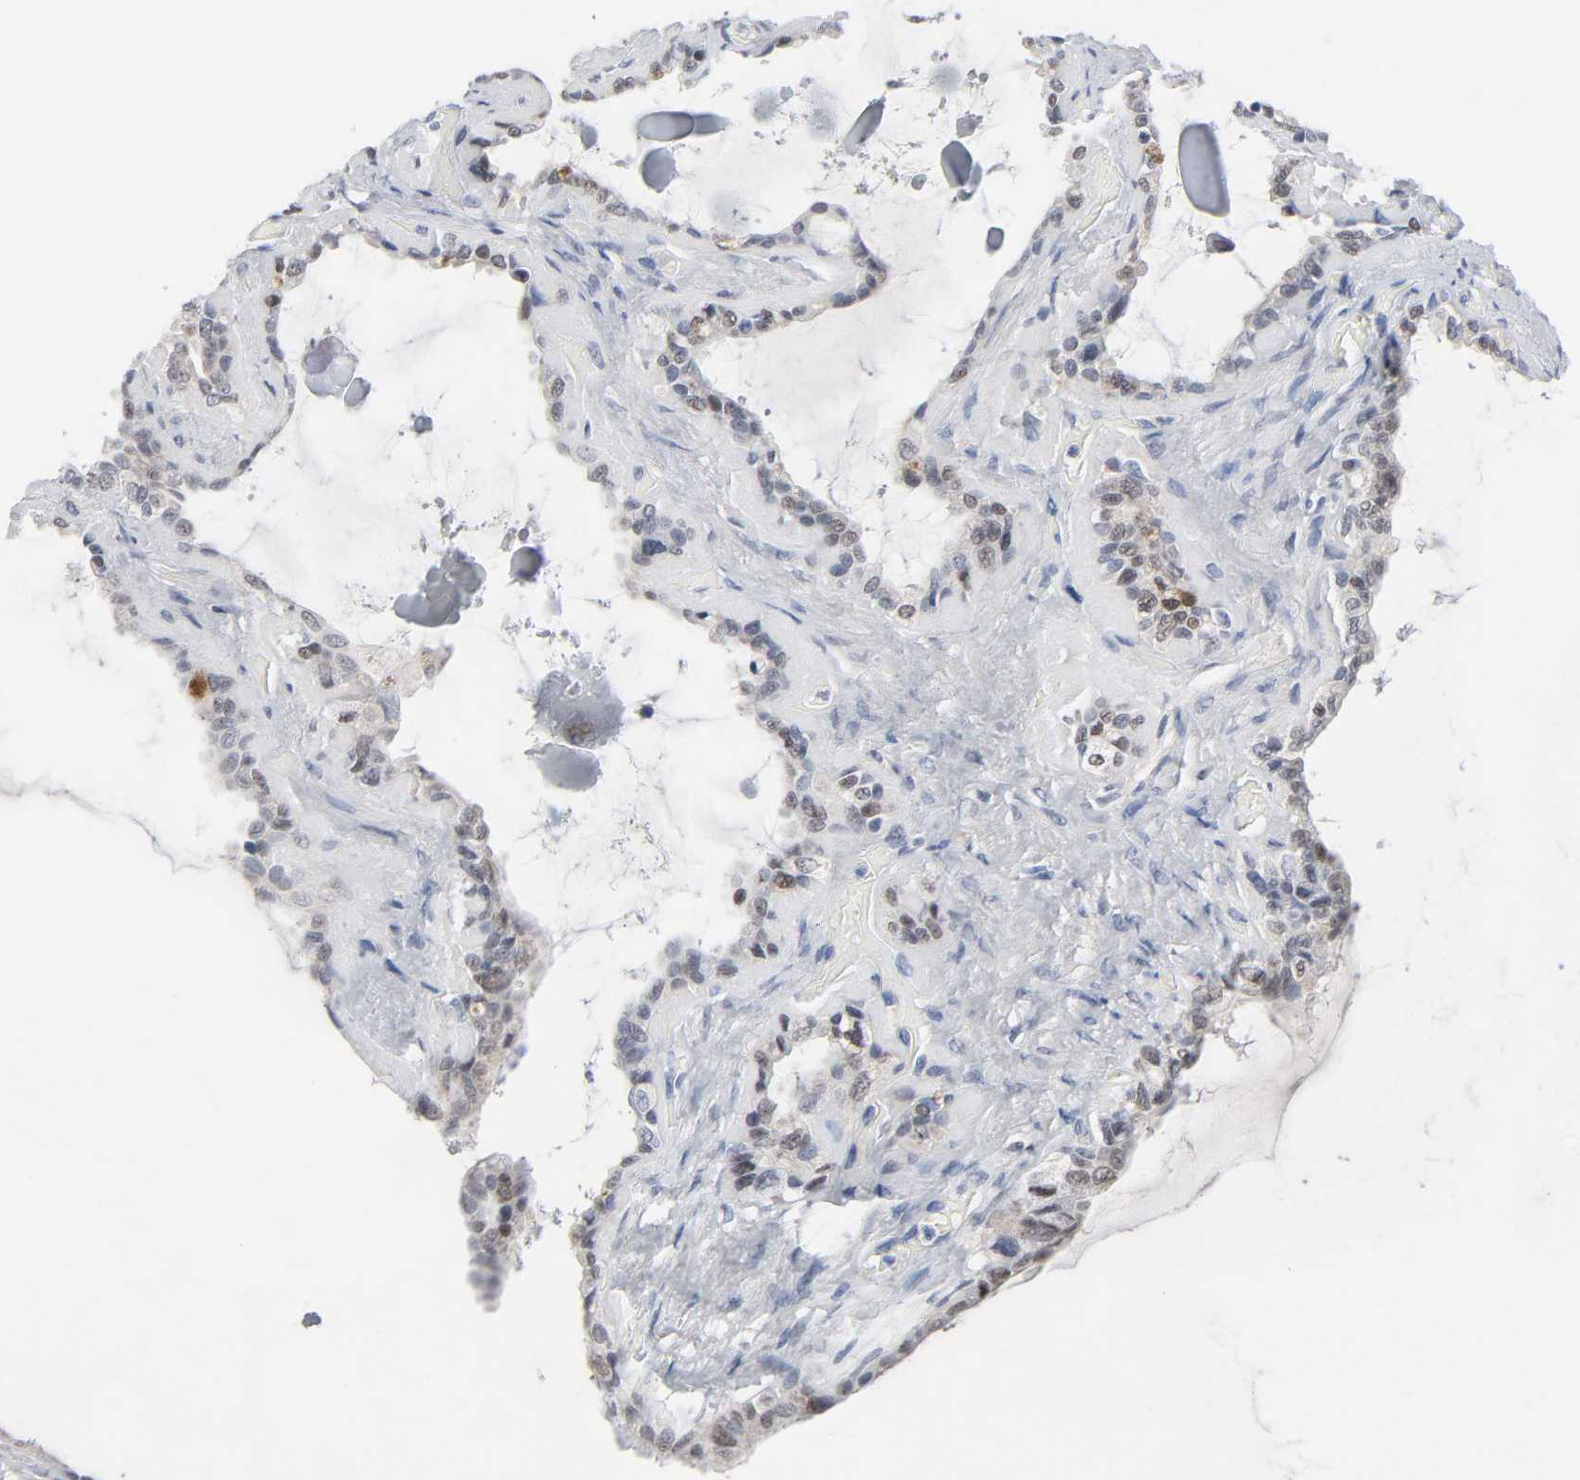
{"staining": {"intensity": "weak", "quantity": "25%-75%", "location": "nuclear"}, "tissue": "seminal vesicle", "cell_type": "Glandular cells", "image_type": "normal", "snomed": [{"axis": "morphology", "description": "Normal tissue, NOS"}, {"axis": "morphology", "description": "Inflammation, NOS"}, {"axis": "topography", "description": "Urinary bladder"}, {"axis": "topography", "description": "Prostate"}, {"axis": "topography", "description": "Seminal veicle"}], "caption": "DAB (3,3'-diaminobenzidine) immunohistochemical staining of normal human seminal vesicle exhibits weak nuclear protein staining in approximately 25%-75% of glandular cells.", "gene": "WEE1", "patient": {"sex": "male", "age": 82}}